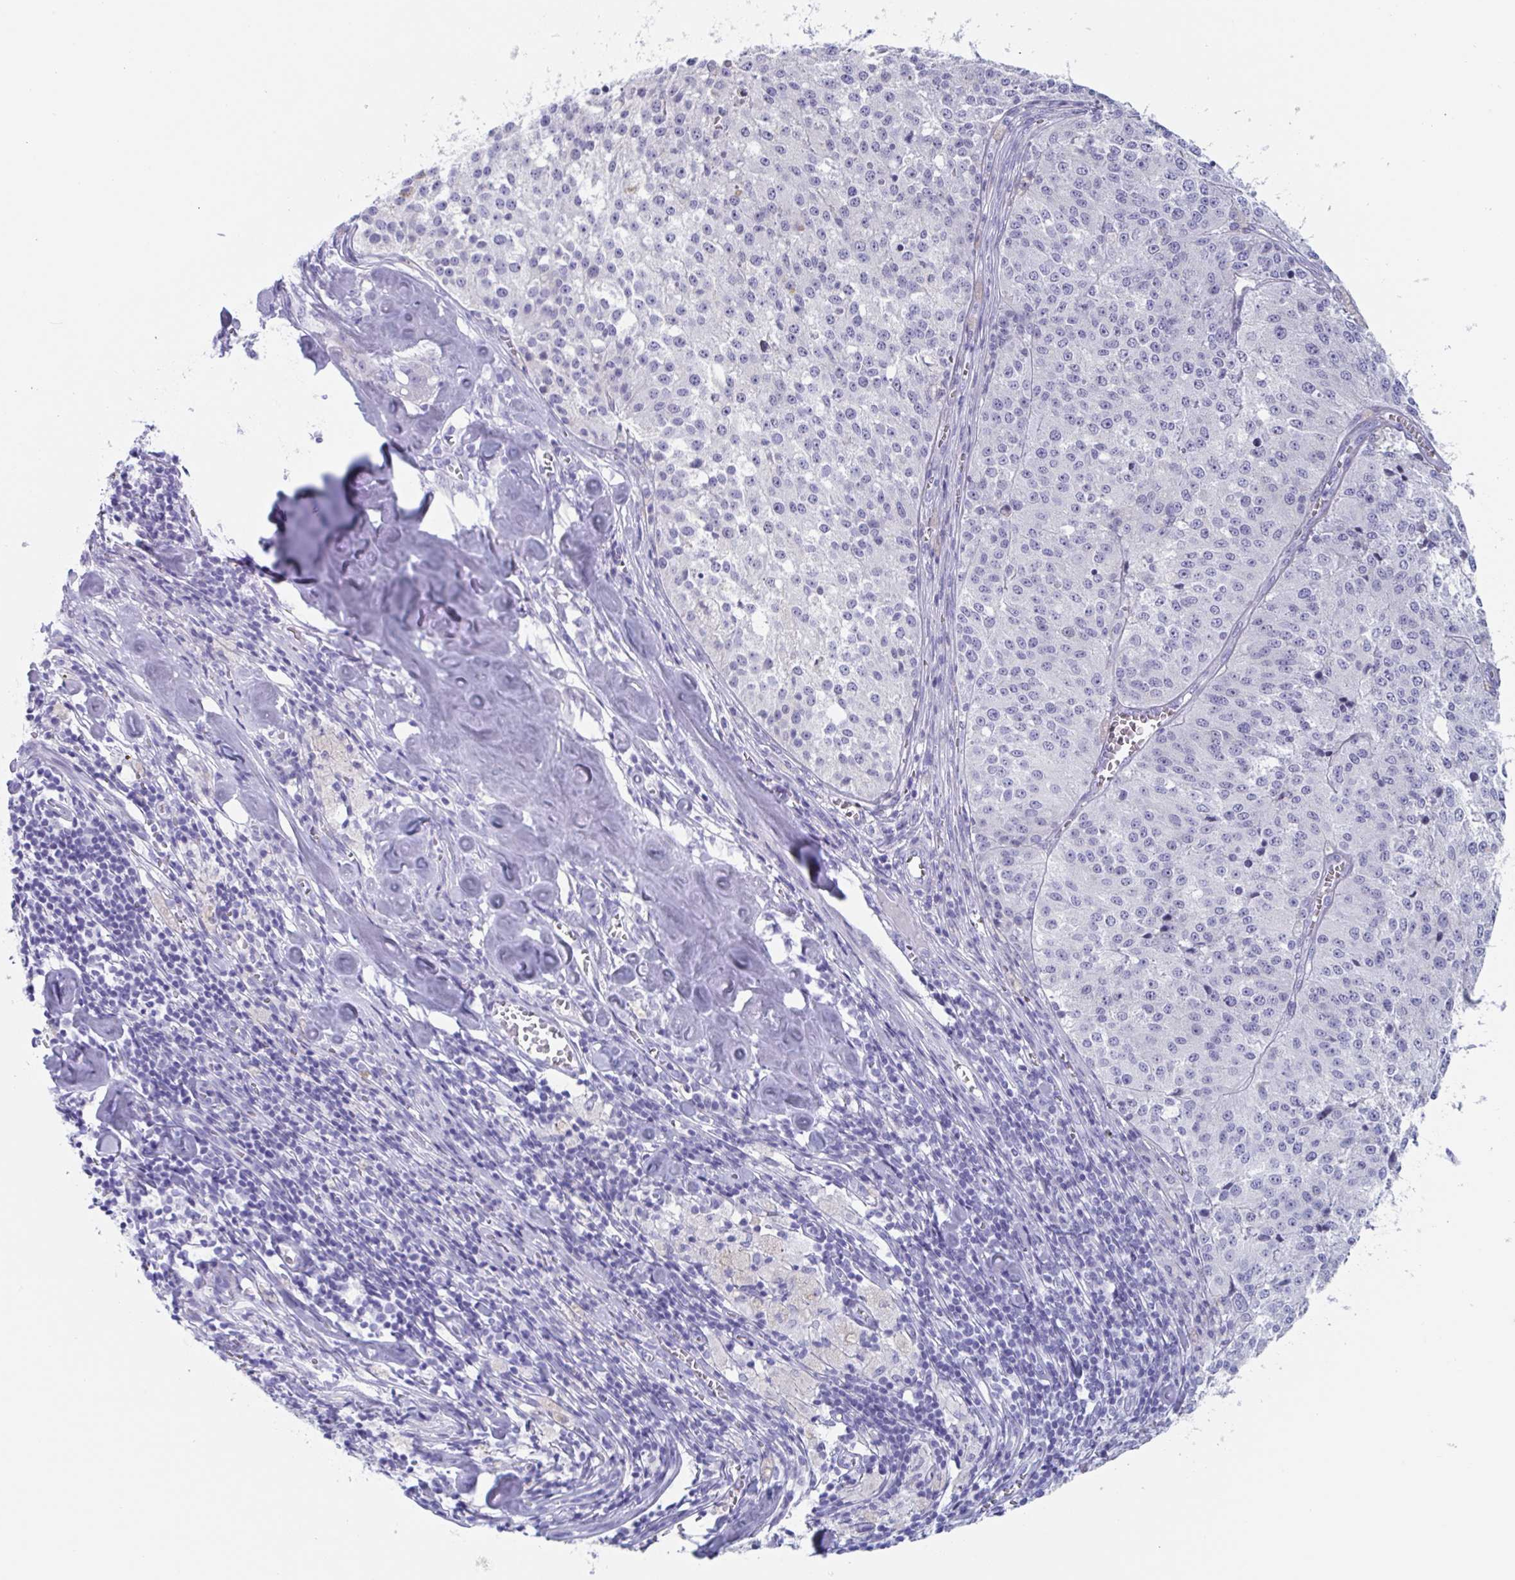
{"staining": {"intensity": "negative", "quantity": "none", "location": "none"}, "tissue": "melanoma", "cell_type": "Tumor cells", "image_type": "cancer", "snomed": [{"axis": "morphology", "description": "Malignant melanoma, Metastatic site"}, {"axis": "topography", "description": "Lymph node"}], "caption": "The histopathology image demonstrates no significant expression in tumor cells of malignant melanoma (metastatic site). (Stains: DAB immunohistochemistry (IHC) with hematoxylin counter stain, Microscopy: brightfield microscopy at high magnification).", "gene": "ZPBP", "patient": {"sex": "female", "age": 64}}